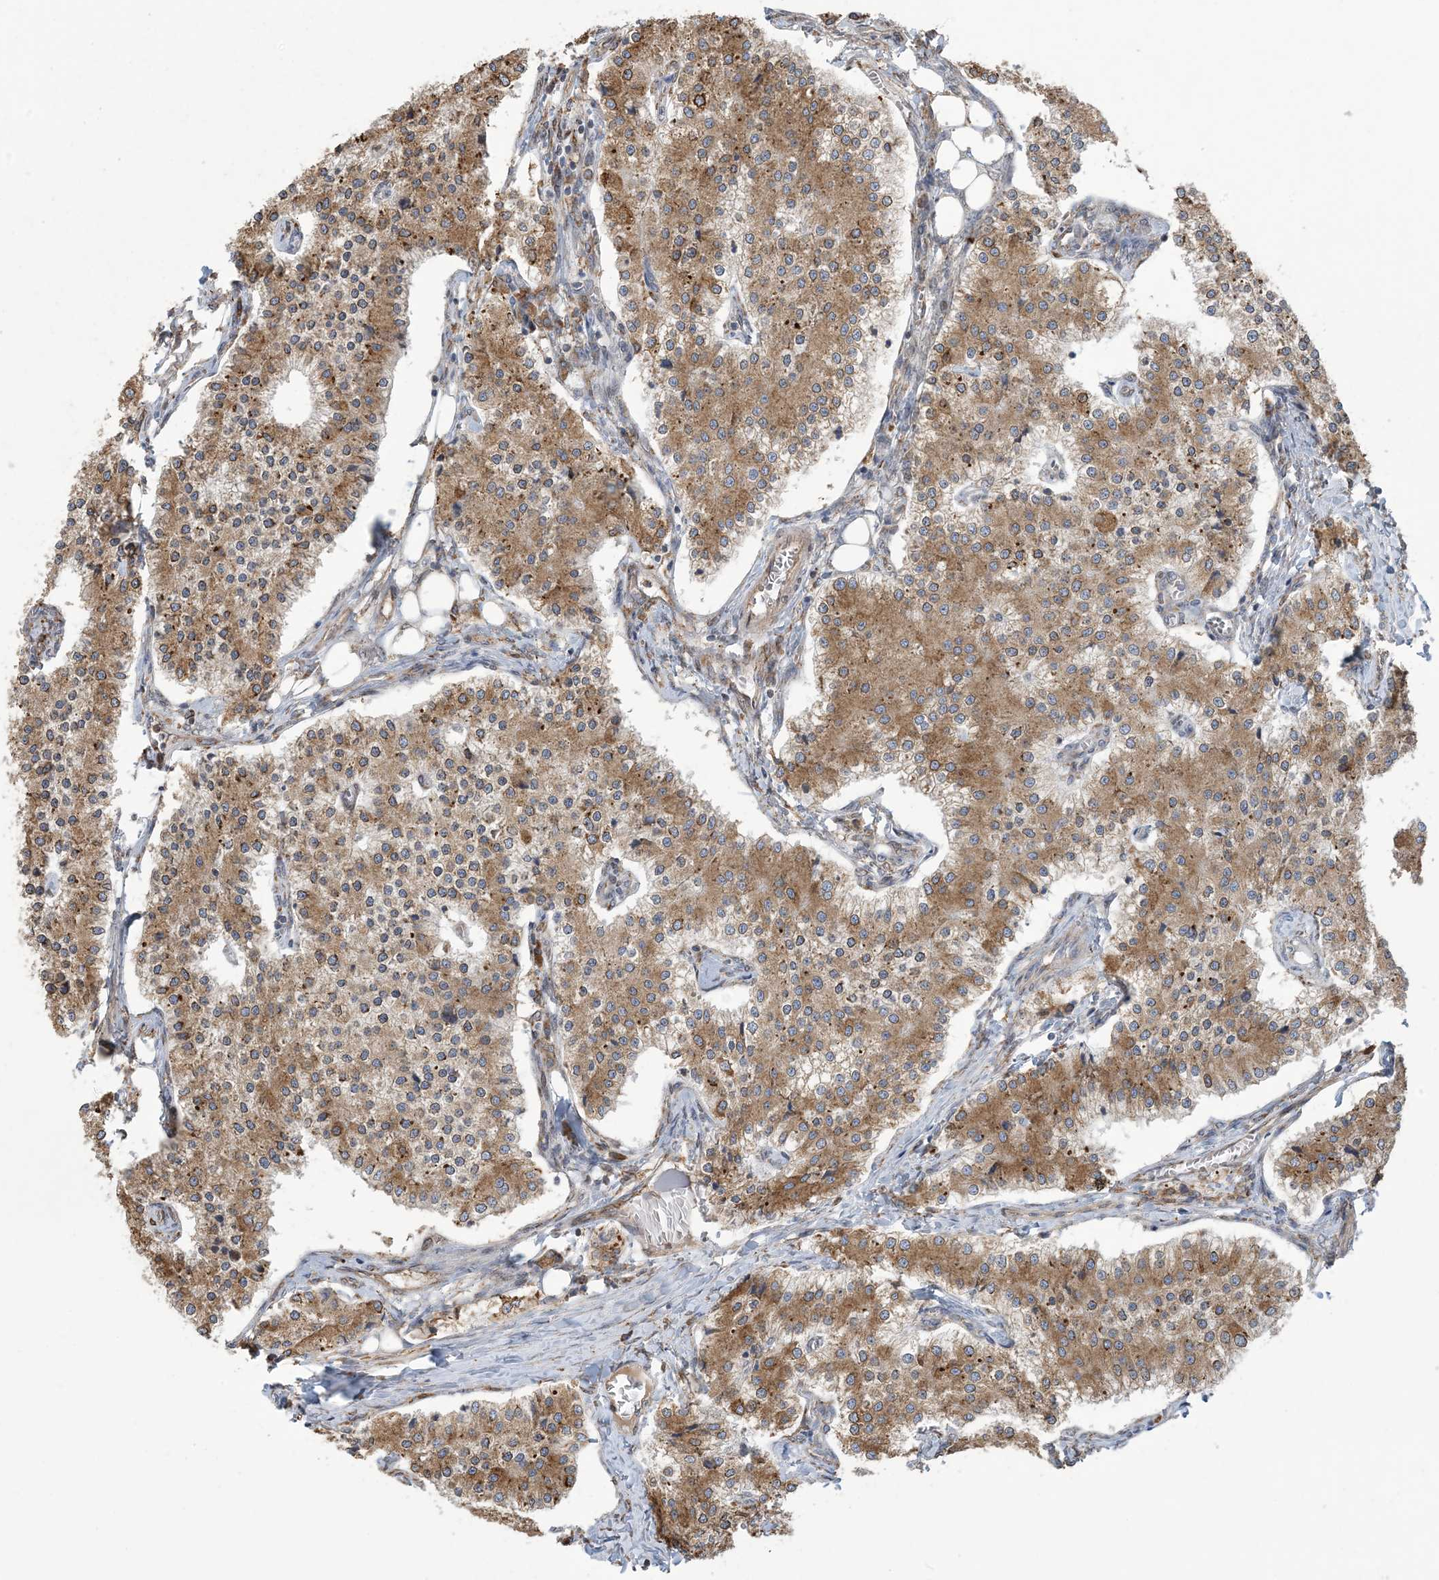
{"staining": {"intensity": "moderate", "quantity": ">75%", "location": "cytoplasmic/membranous"}, "tissue": "carcinoid", "cell_type": "Tumor cells", "image_type": "cancer", "snomed": [{"axis": "morphology", "description": "Carcinoid, malignant, NOS"}, {"axis": "topography", "description": "Colon"}], "caption": "Malignant carcinoid tissue demonstrates moderate cytoplasmic/membranous expression in about >75% of tumor cells", "gene": "SHANK1", "patient": {"sex": "female", "age": 52}}